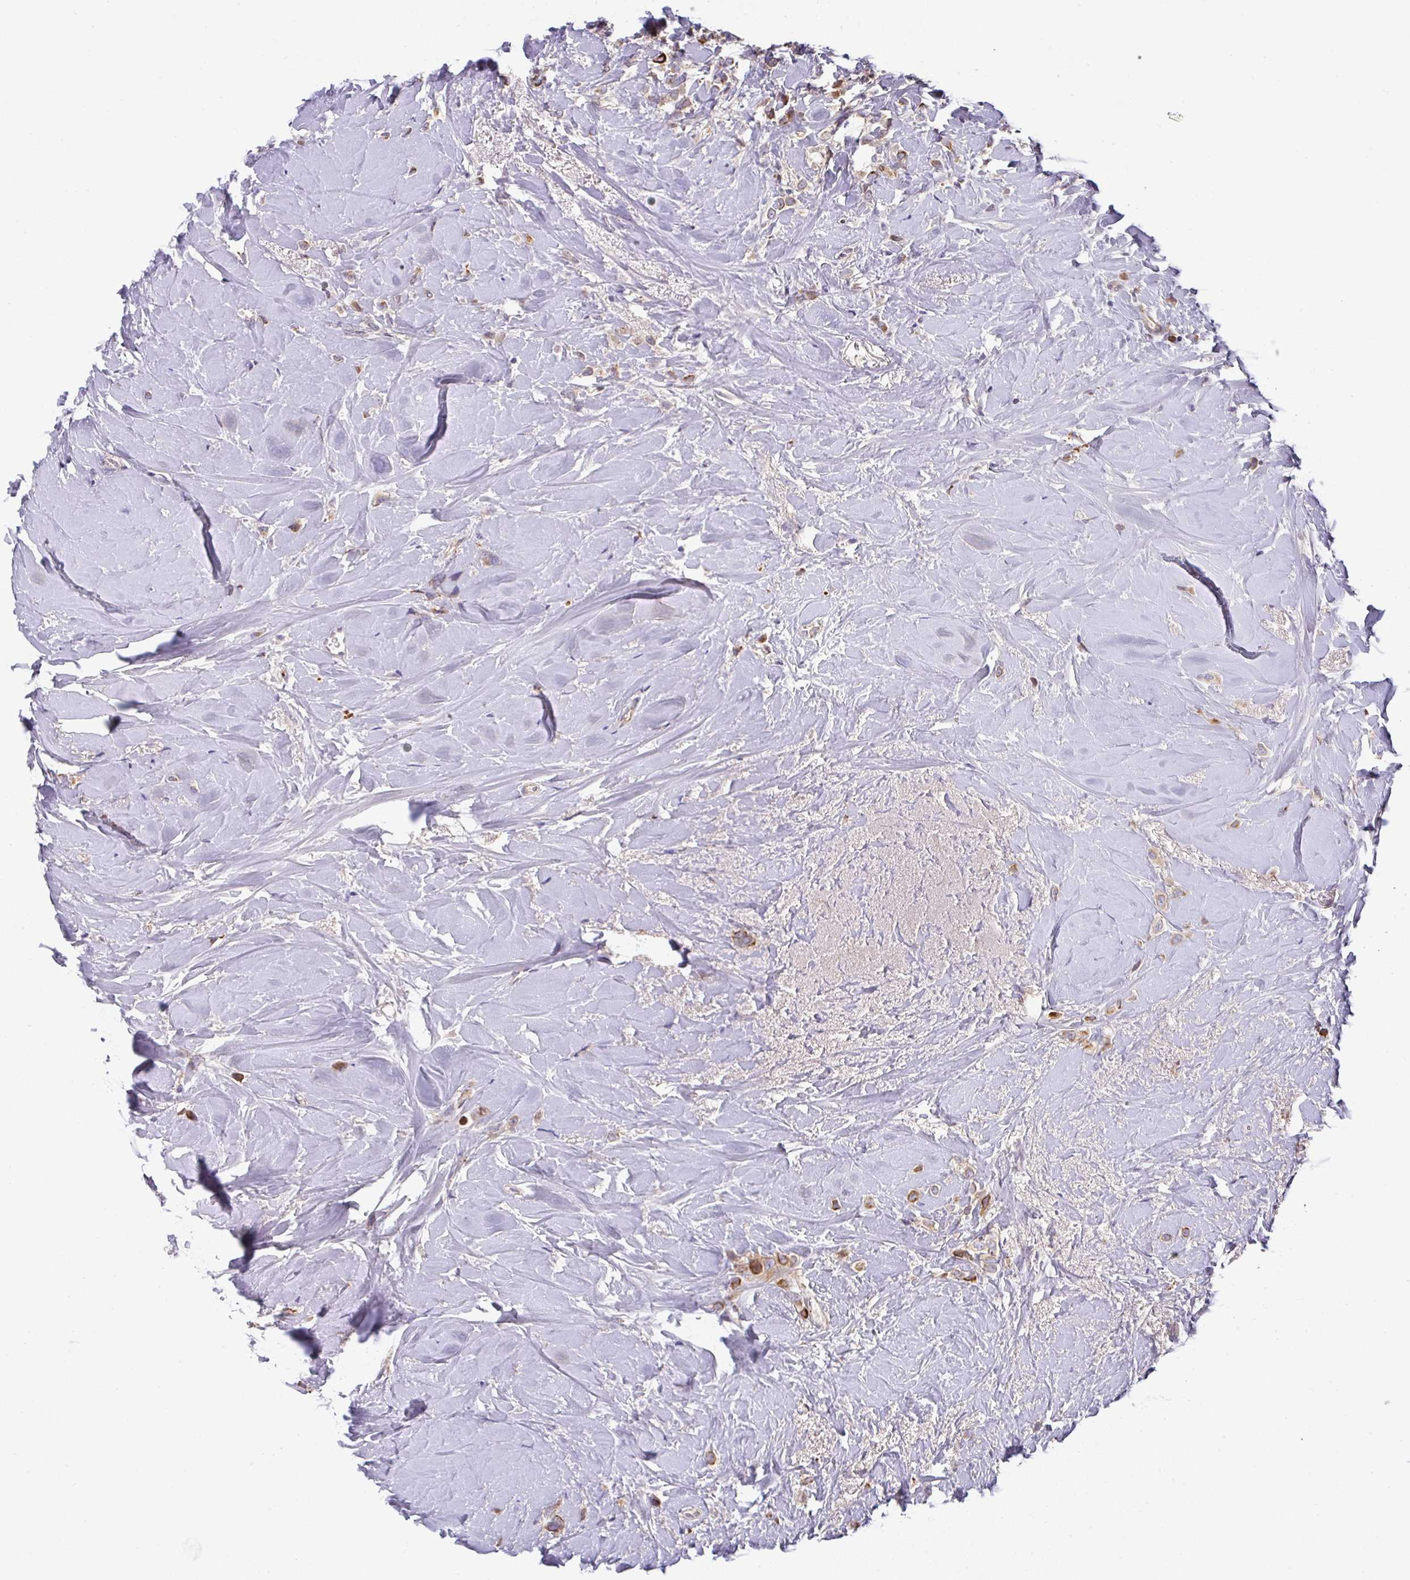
{"staining": {"intensity": "moderate", "quantity": "25%-75%", "location": "cytoplasmic/membranous"}, "tissue": "breast cancer", "cell_type": "Tumor cells", "image_type": "cancer", "snomed": [{"axis": "morphology", "description": "Duct carcinoma"}, {"axis": "topography", "description": "Breast"}], "caption": "A high-resolution image shows IHC staining of breast cancer, which demonstrates moderate cytoplasmic/membranous staining in about 25%-75% of tumor cells. (Stains: DAB (3,3'-diaminobenzidine) in brown, nuclei in blue, Microscopy: brightfield microscopy at high magnification).", "gene": "EPN3", "patient": {"sex": "female", "age": 80}}